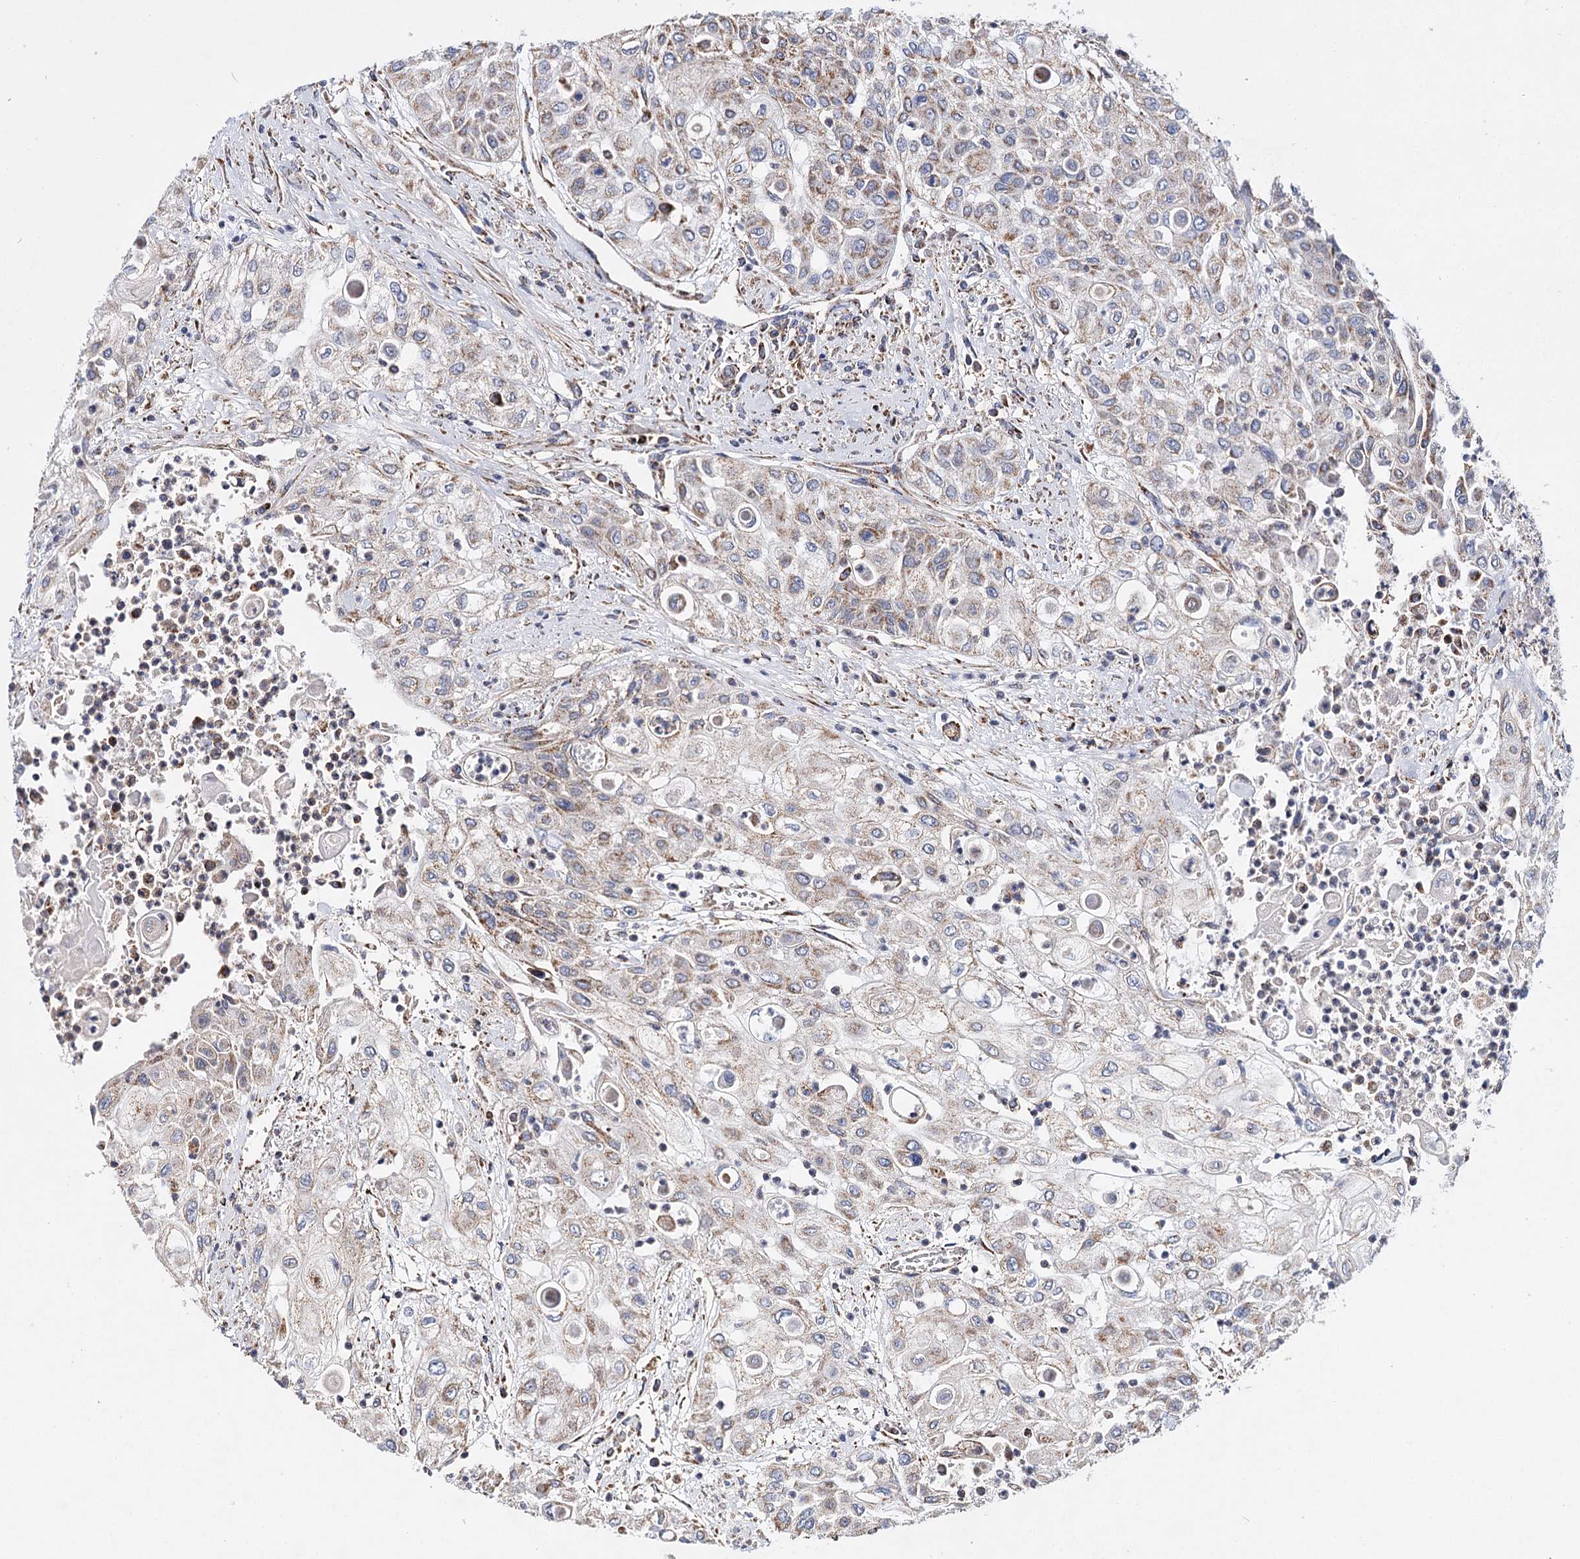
{"staining": {"intensity": "weak", "quantity": "25%-75%", "location": "cytoplasmic/membranous"}, "tissue": "urothelial cancer", "cell_type": "Tumor cells", "image_type": "cancer", "snomed": [{"axis": "morphology", "description": "Urothelial carcinoma, High grade"}, {"axis": "topography", "description": "Urinary bladder"}], "caption": "DAB immunohistochemical staining of urothelial carcinoma (high-grade) demonstrates weak cytoplasmic/membranous protein staining in about 25%-75% of tumor cells.", "gene": "CFAP46", "patient": {"sex": "female", "age": 79}}